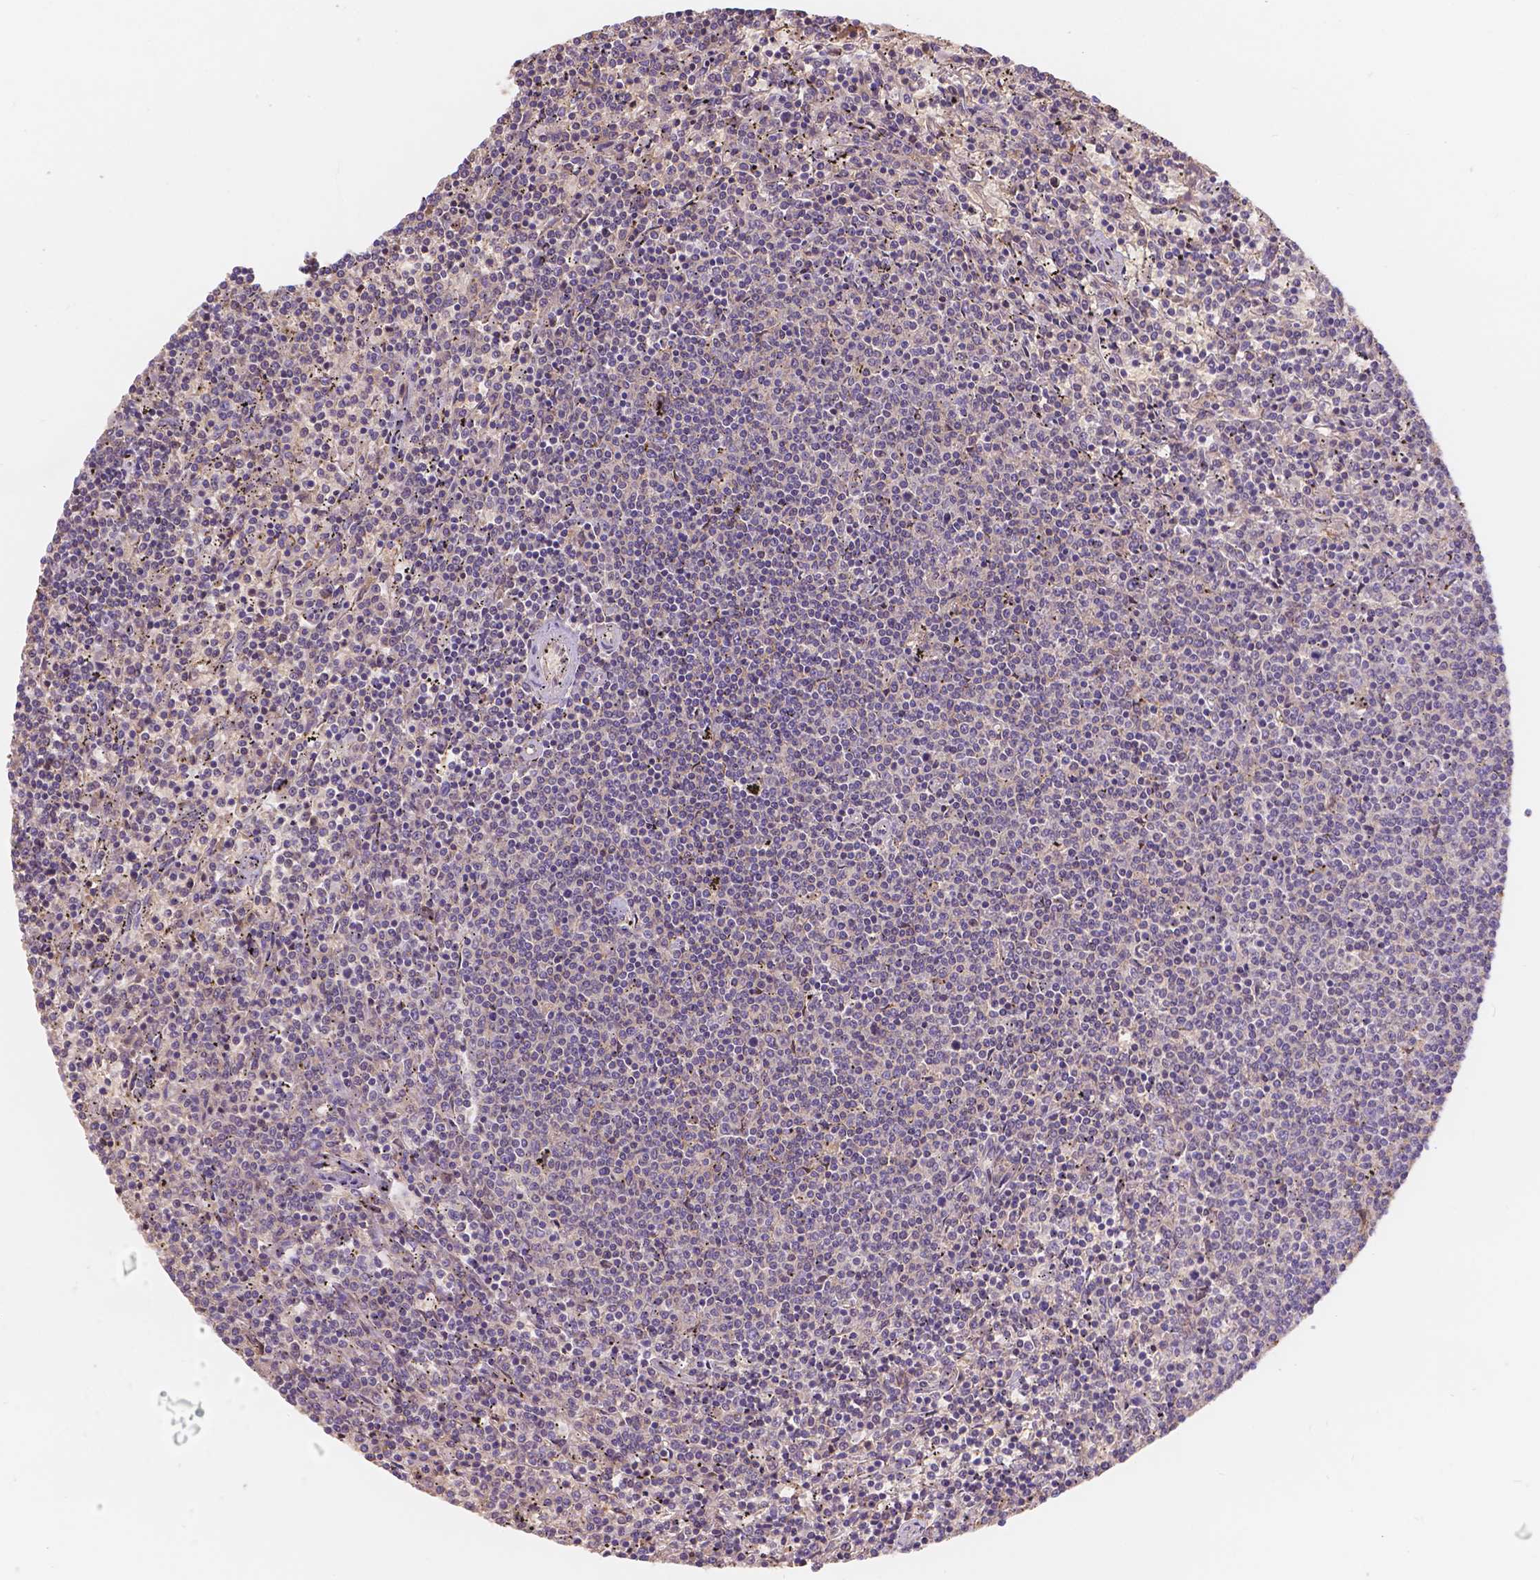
{"staining": {"intensity": "weak", "quantity": ">75%", "location": "cytoplasmic/membranous"}, "tissue": "lymphoma", "cell_type": "Tumor cells", "image_type": "cancer", "snomed": [{"axis": "morphology", "description": "Malignant lymphoma, non-Hodgkin's type, Low grade"}, {"axis": "topography", "description": "Spleen"}], "caption": "IHC photomicrograph of neoplastic tissue: human low-grade malignant lymphoma, non-Hodgkin's type stained using immunohistochemistry (IHC) exhibits low levels of weak protein expression localized specifically in the cytoplasmic/membranous of tumor cells, appearing as a cytoplasmic/membranous brown color.", "gene": "CDK10", "patient": {"sex": "female", "age": 50}}